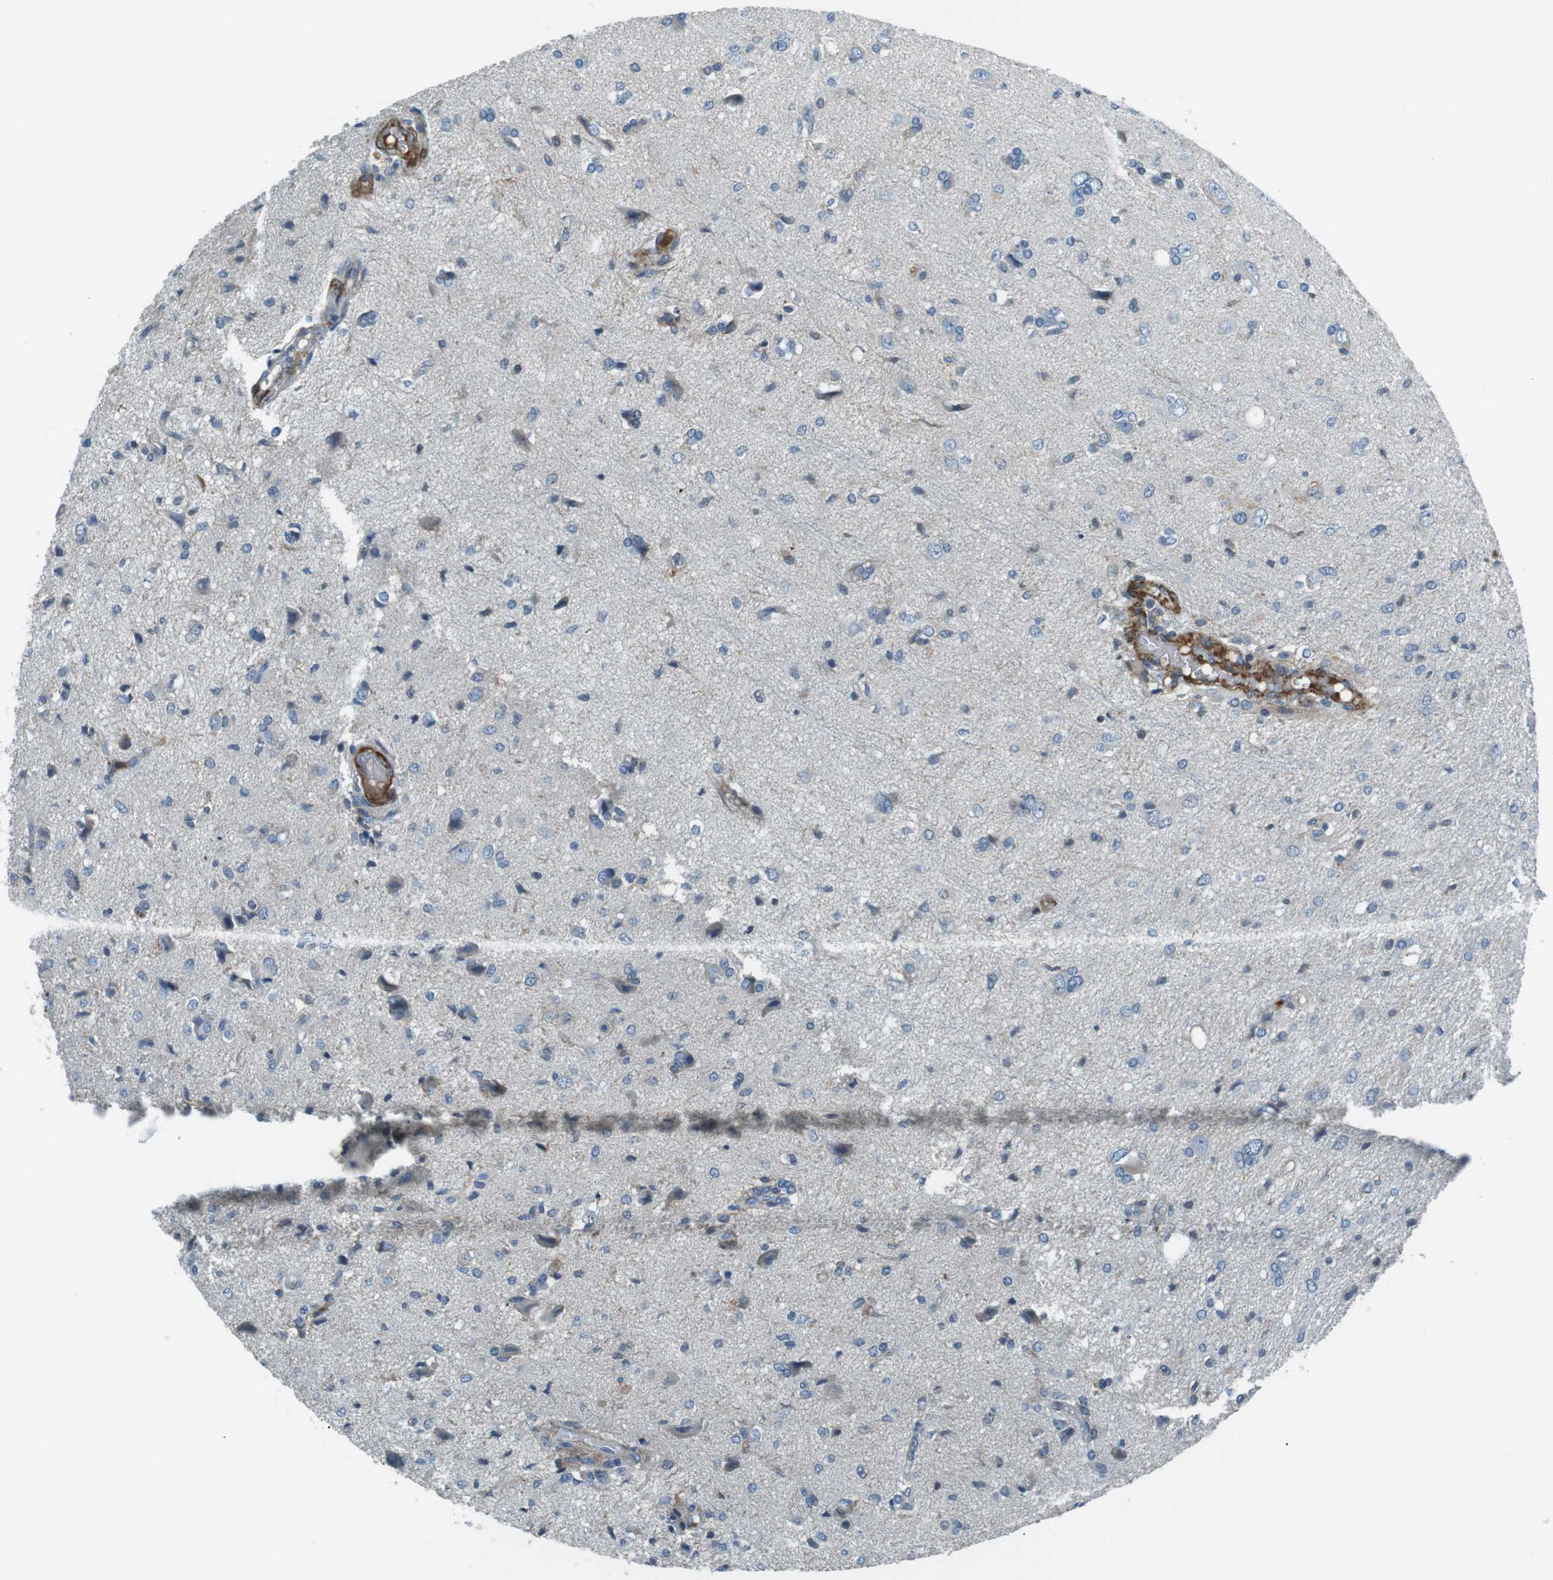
{"staining": {"intensity": "weak", "quantity": "<25%", "location": "cytoplasmic/membranous"}, "tissue": "glioma", "cell_type": "Tumor cells", "image_type": "cancer", "snomed": [{"axis": "morphology", "description": "Glioma, malignant, High grade"}, {"axis": "topography", "description": "Brain"}], "caption": "The immunohistochemistry (IHC) histopathology image has no significant staining in tumor cells of glioma tissue.", "gene": "ARVCF", "patient": {"sex": "female", "age": 59}}